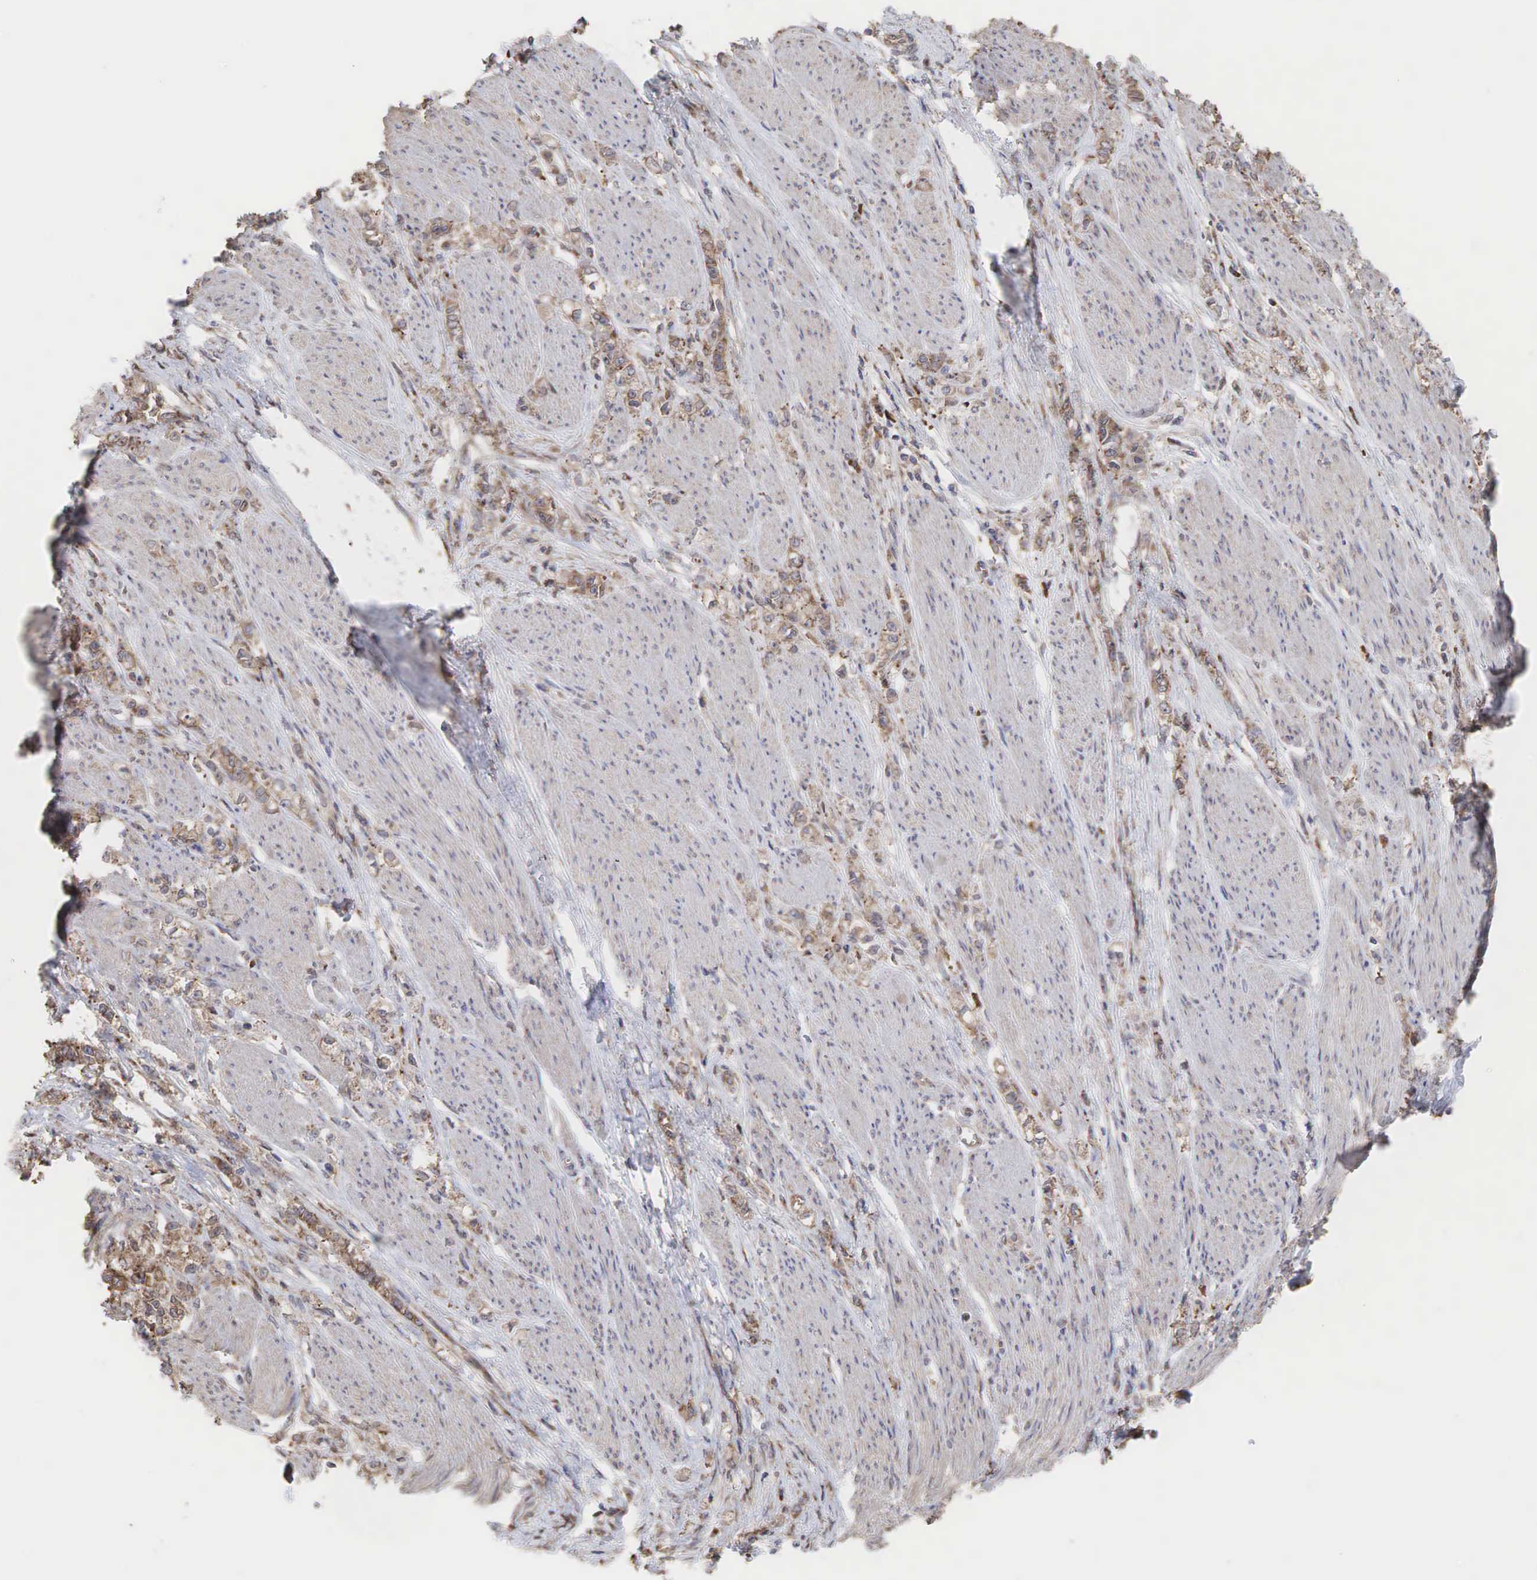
{"staining": {"intensity": "moderate", "quantity": ">75%", "location": "cytoplasmic/membranous"}, "tissue": "stomach cancer", "cell_type": "Tumor cells", "image_type": "cancer", "snomed": [{"axis": "morphology", "description": "Adenocarcinoma, NOS"}, {"axis": "topography", "description": "Stomach"}], "caption": "High-magnification brightfield microscopy of stomach cancer (adenocarcinoma) stained with DAB (brown) and counterstained with hematoxylin (blue). tumor cells exhibit moderate cytoplasmic/membranous expression is seen in approximately>75% of cells. Nuclei are stained in blue.", "gene": "PABPC5", "patient": {"sex": "male", "age": 72}}